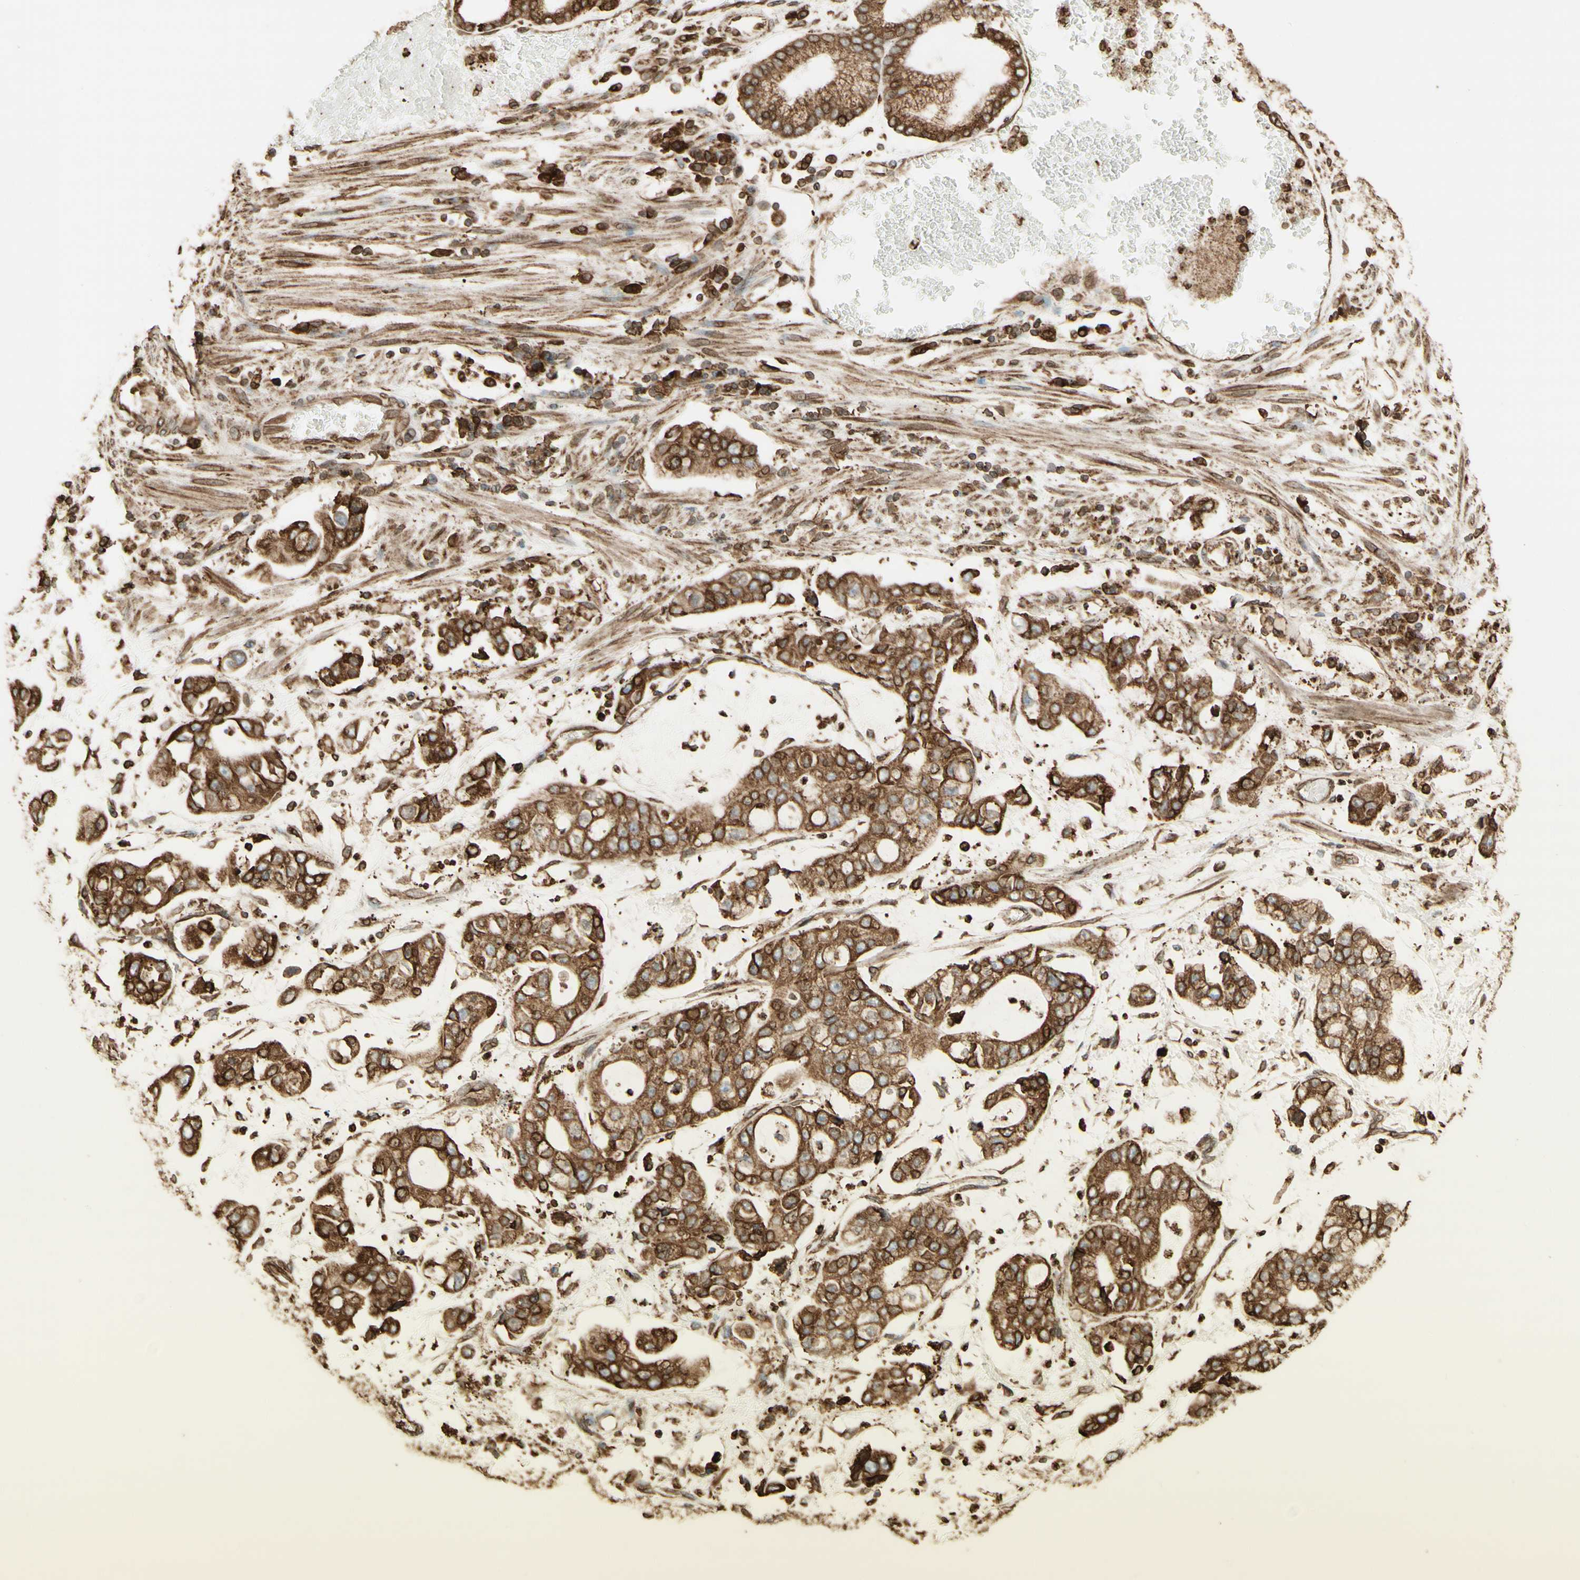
{"staining": {"intensity": "moderate", "quantity": ">75%", "location": "cytoplasmic/membranous"}, "tissue": "stomach cancer", "cell_type": "Tumor cells", "image_type": "cancer", "snomed": [{"axis": "morphology", "description": "Adenocarcinoma, NOS"}, {"axis": "topography", "description": "Stomach"}], "caption": "This is an image of immunohistochemistry staining of stomach adenocarcinoma, which shows moderate positivity in the cytoplasmic/membranous of tumor cells.", "gene": "CANX", "patient": {"sex": "male", "age": 76}}